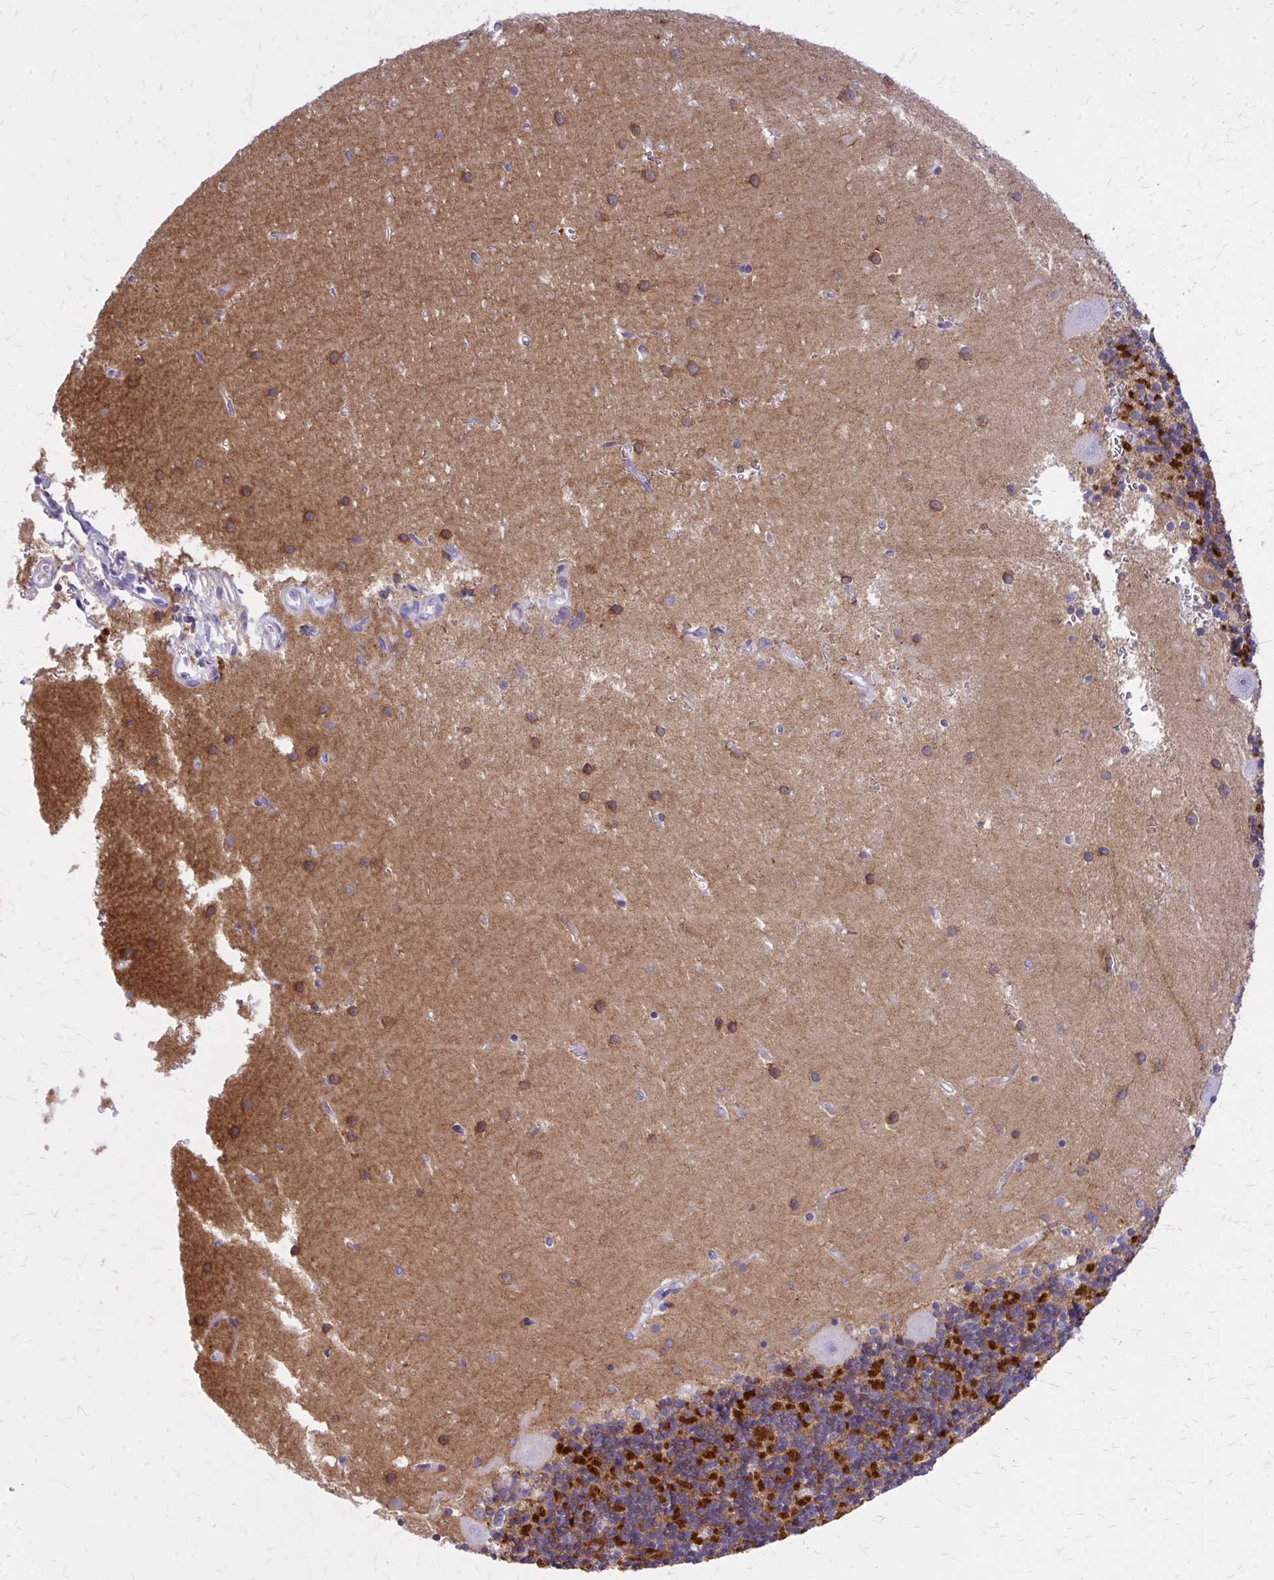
{"staining": {"intensity": "strong", "quantity": ">75%", "location": "cytoplasmic/membranous"}, "tissue": "cerebellum", "cell_type": "Cells in granular layer", "image_type": "normal", "snomed": [{"axis": "morphology", "description": "Normal tissue, NOS"}, {"axis": "topography", "description": "Cerebellum"}], "caption": "About >75% of cells in granular layer in normal human cerebellum exhibit strong cytoplasmic/membranous protein positivity as visualized by brown immunohistochemical staining.", "gene": "EPB41L1", "patient": {"sex": "male", "age": 54}}